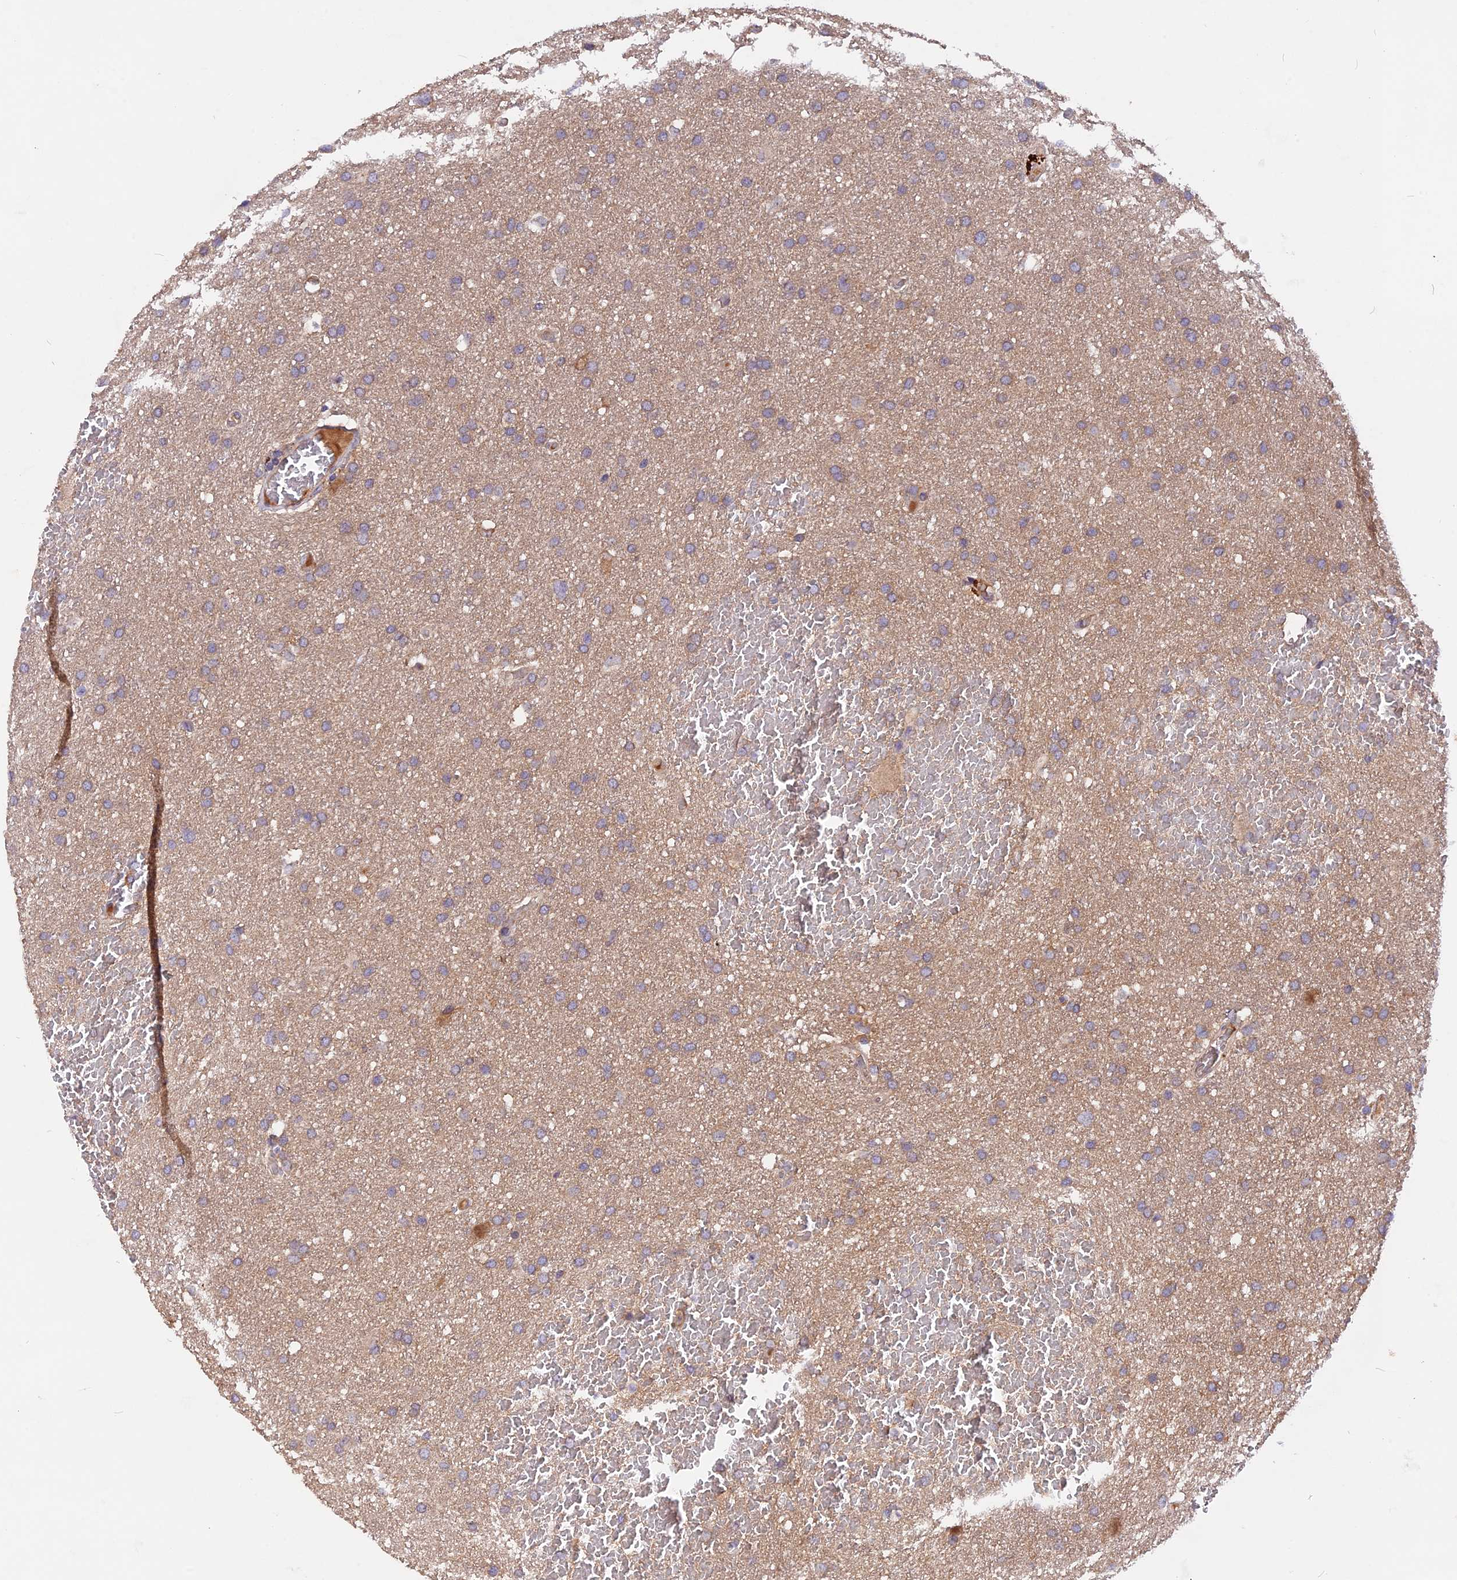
{"staining": {"intensity": "weak", "quantity": ">75%", "location": "cytoplasmic/membranous"}, "tissue": "glioma", "cell_type": "Tumor cells", "image_type": "cancer", "snomed": [{"axis": "morphology", "description": "Glioma, malignant, High grade"}, {"axis": "topography", "description": "Cerebral cortex"}], "caption": "Human malignant glioma (high-grade) stained with a protein marker exhibits weak staining in tumor cells.", "gene": "MARK4", "patient": {"sex": "female", "age": 36}}